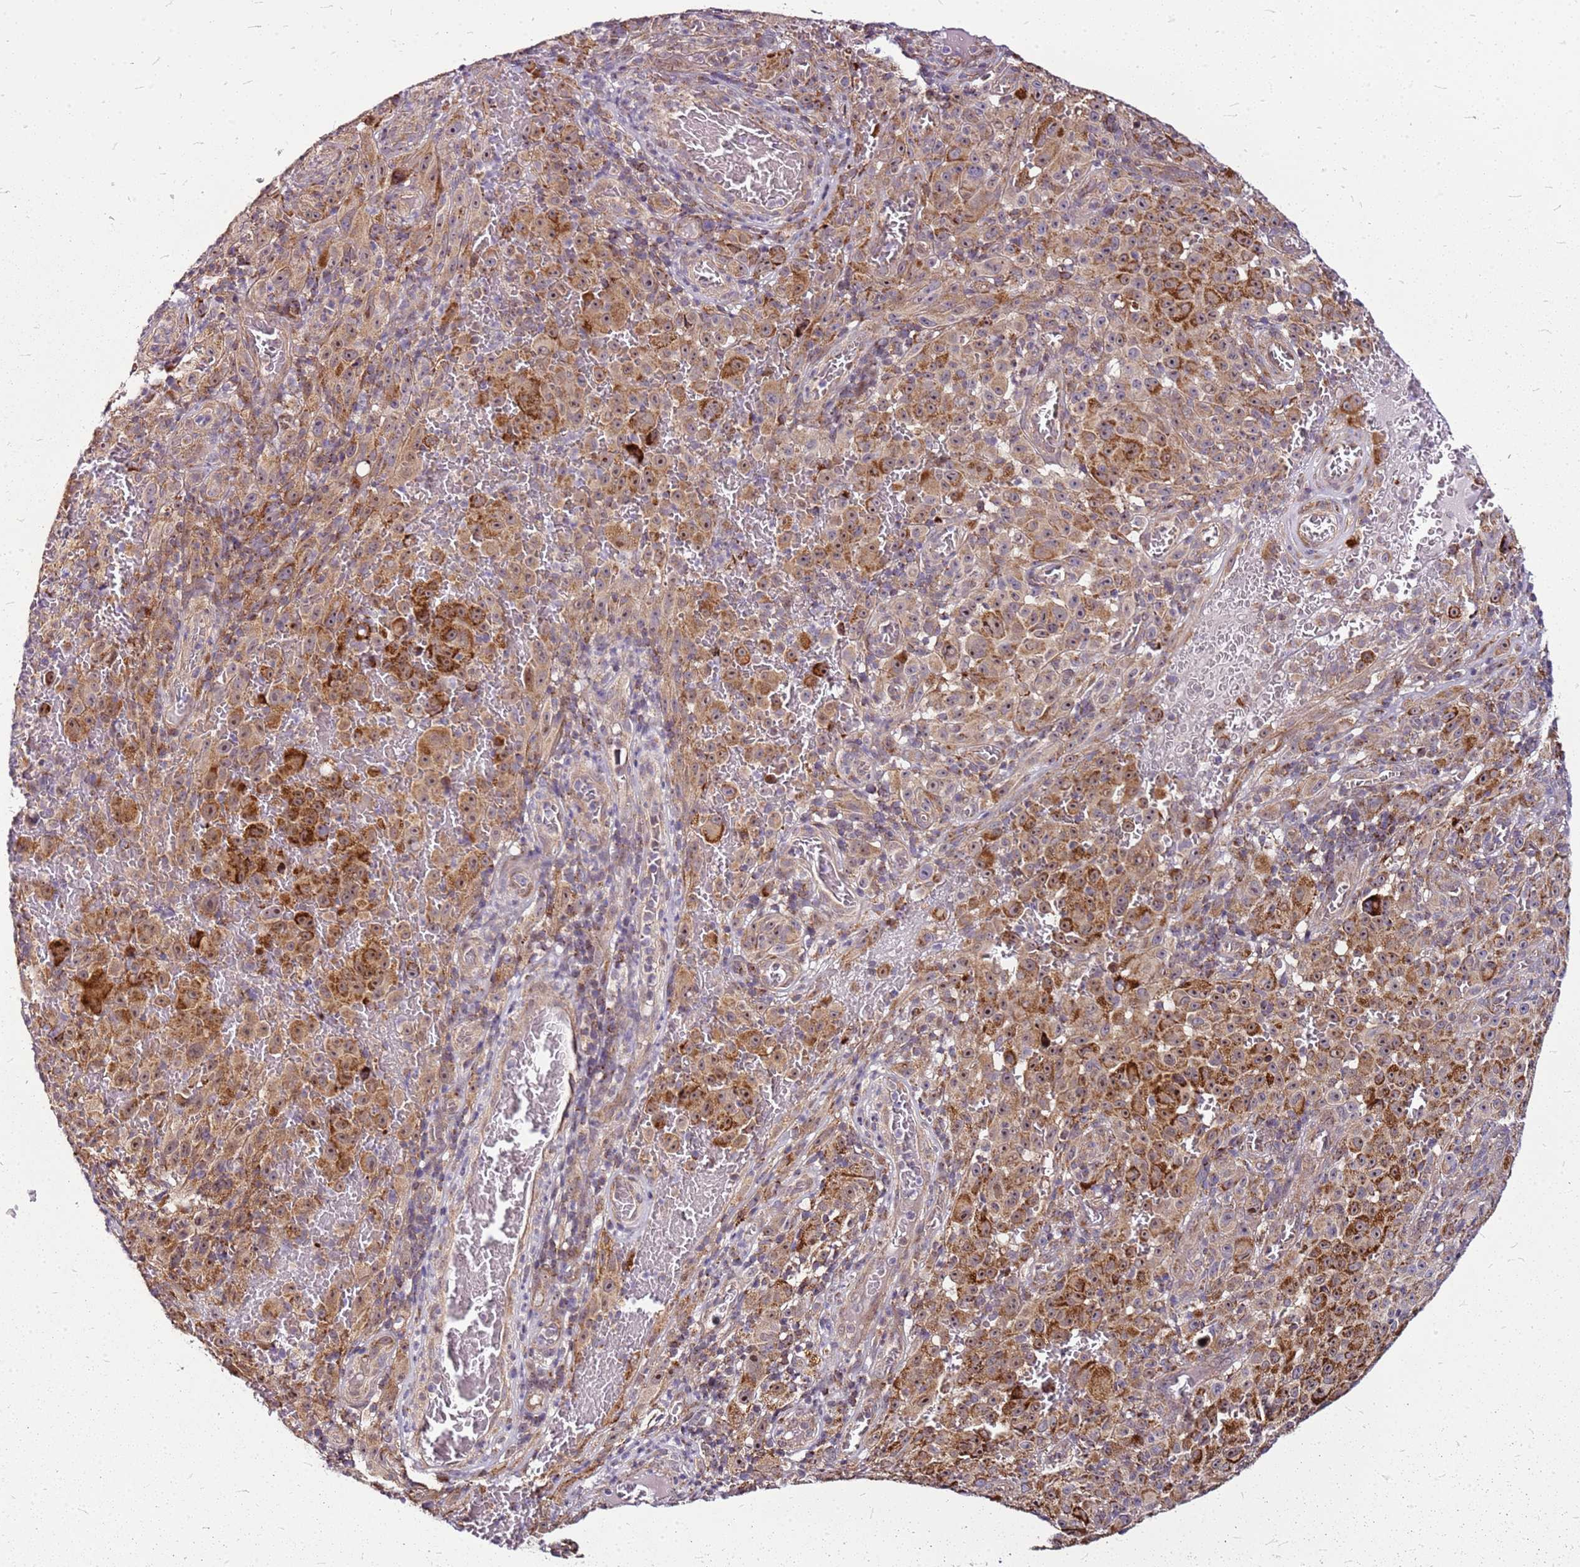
{"staining": {"intensity": "moderate", "quantity": ">75%", "location": "cytoplasmic/membranous,nuclear"}, "tissue": "melanoma", "cell_type": "Tumor cells", "image_type": "cancer", "snomed": [{"axis": "morphology", "description": "Malignant melanoma, NOS"}, {"axis": "topography", "description": "Skin"}], "caption": "High-power microscopy captured an immunohistochemistry histopathology image of melanoma, revealing moderate cytoplasmic/membranous and nuclear expression in approximately >75% of tumor cells. The staining was performed using DAB to visualize the protein expression in brown, while the nuclei were stained in blue with hematoxylin (Magnification: 20x).", "gene": "OR51T1", "patient": {"sex": "female", "age": 82}}